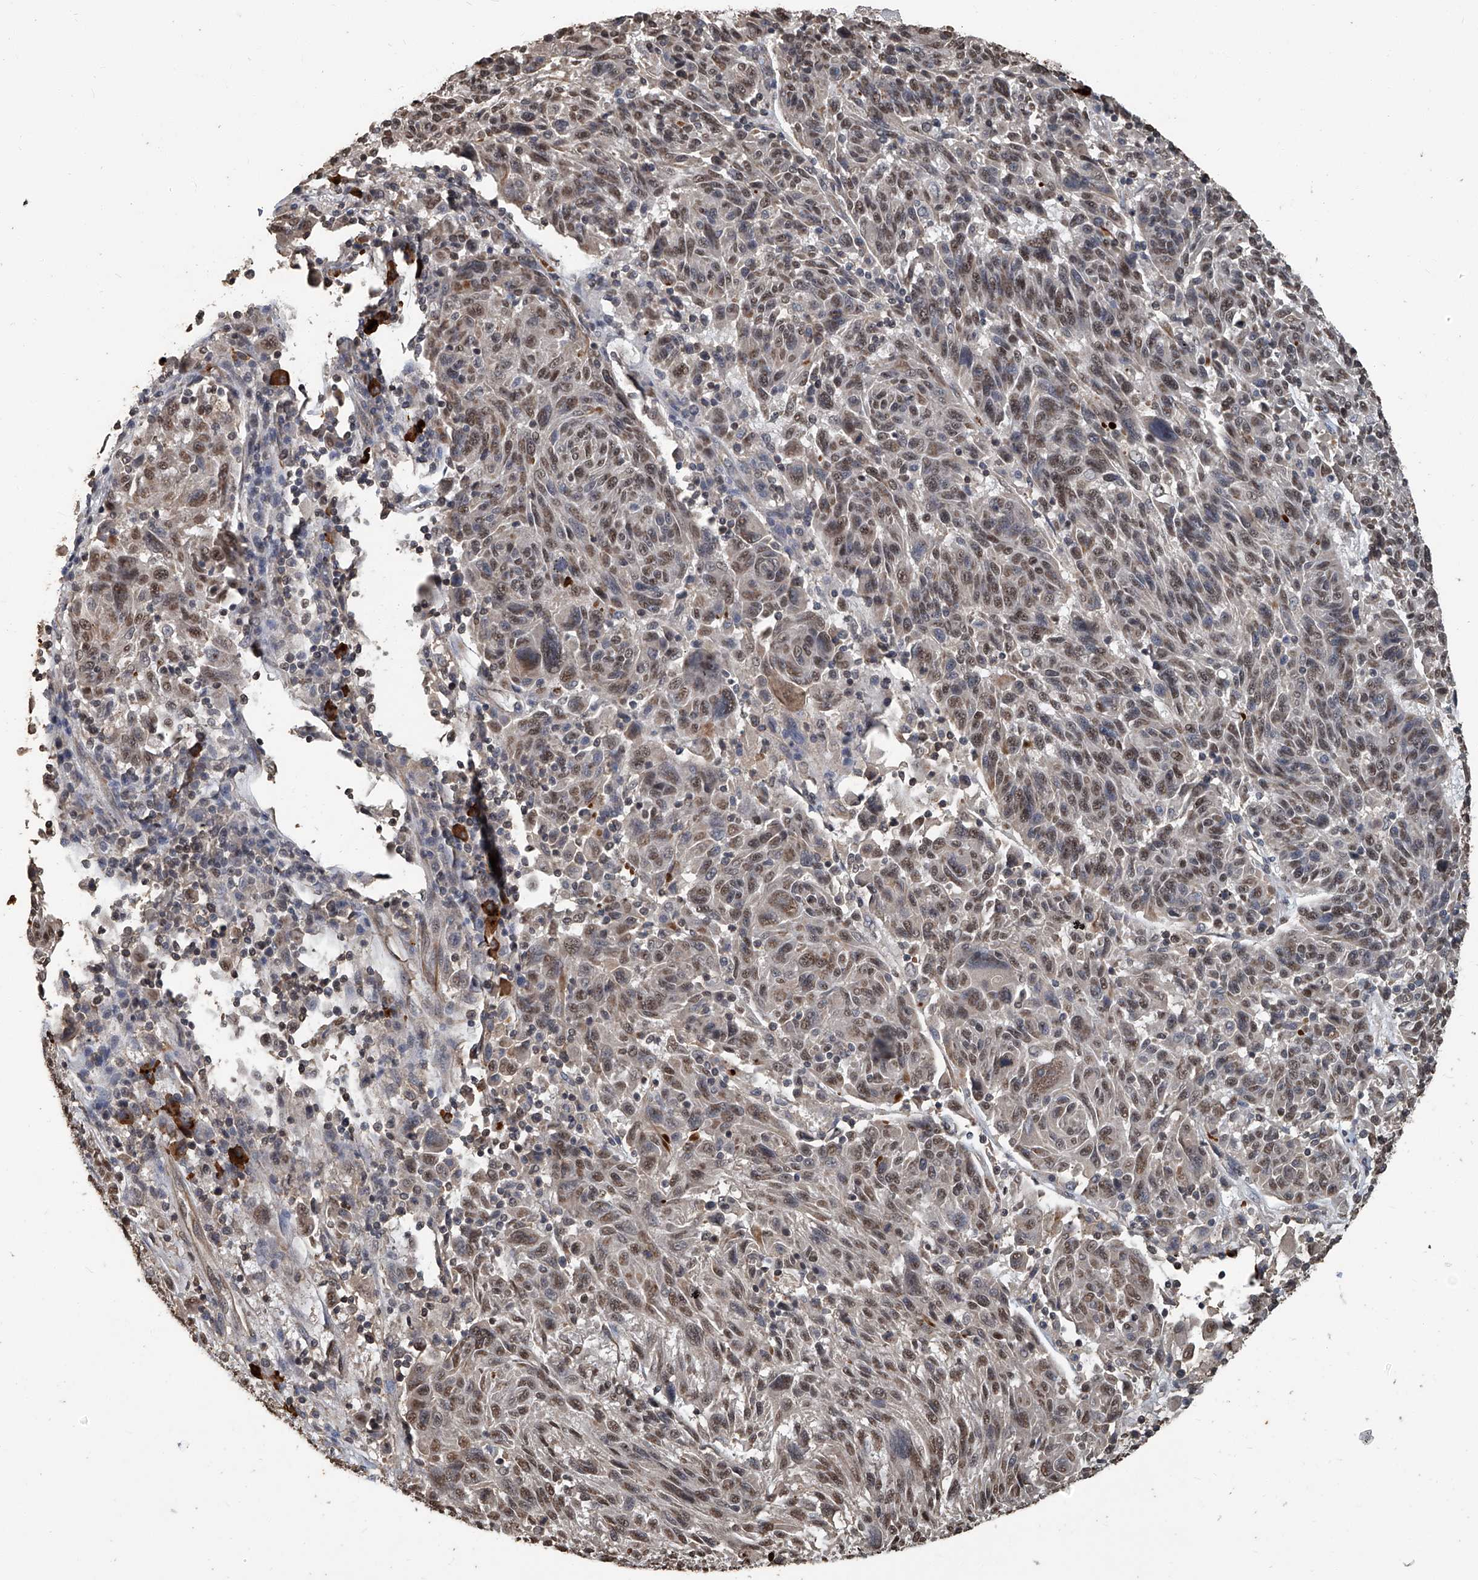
{"staining": {"intensity": "moderate", "quantity": ">75%", "location": "nuclear"}, "tissue": "melanoma", "cell_type": "Tumor cells", "image_type": "cancer", "snomed": [{"axis": "morphology", "description": "Malignant melanoma, NOS"}, {"axis": "topography", "description": "Skin"}], "caption": "About >75% of tumor cells in melanoma demonstrate moderate nuclear protein positivity as visualized by brown immunohistochemical staining.", "gene": "GPR132", "patient": {"sex": "male", "age": 53}}